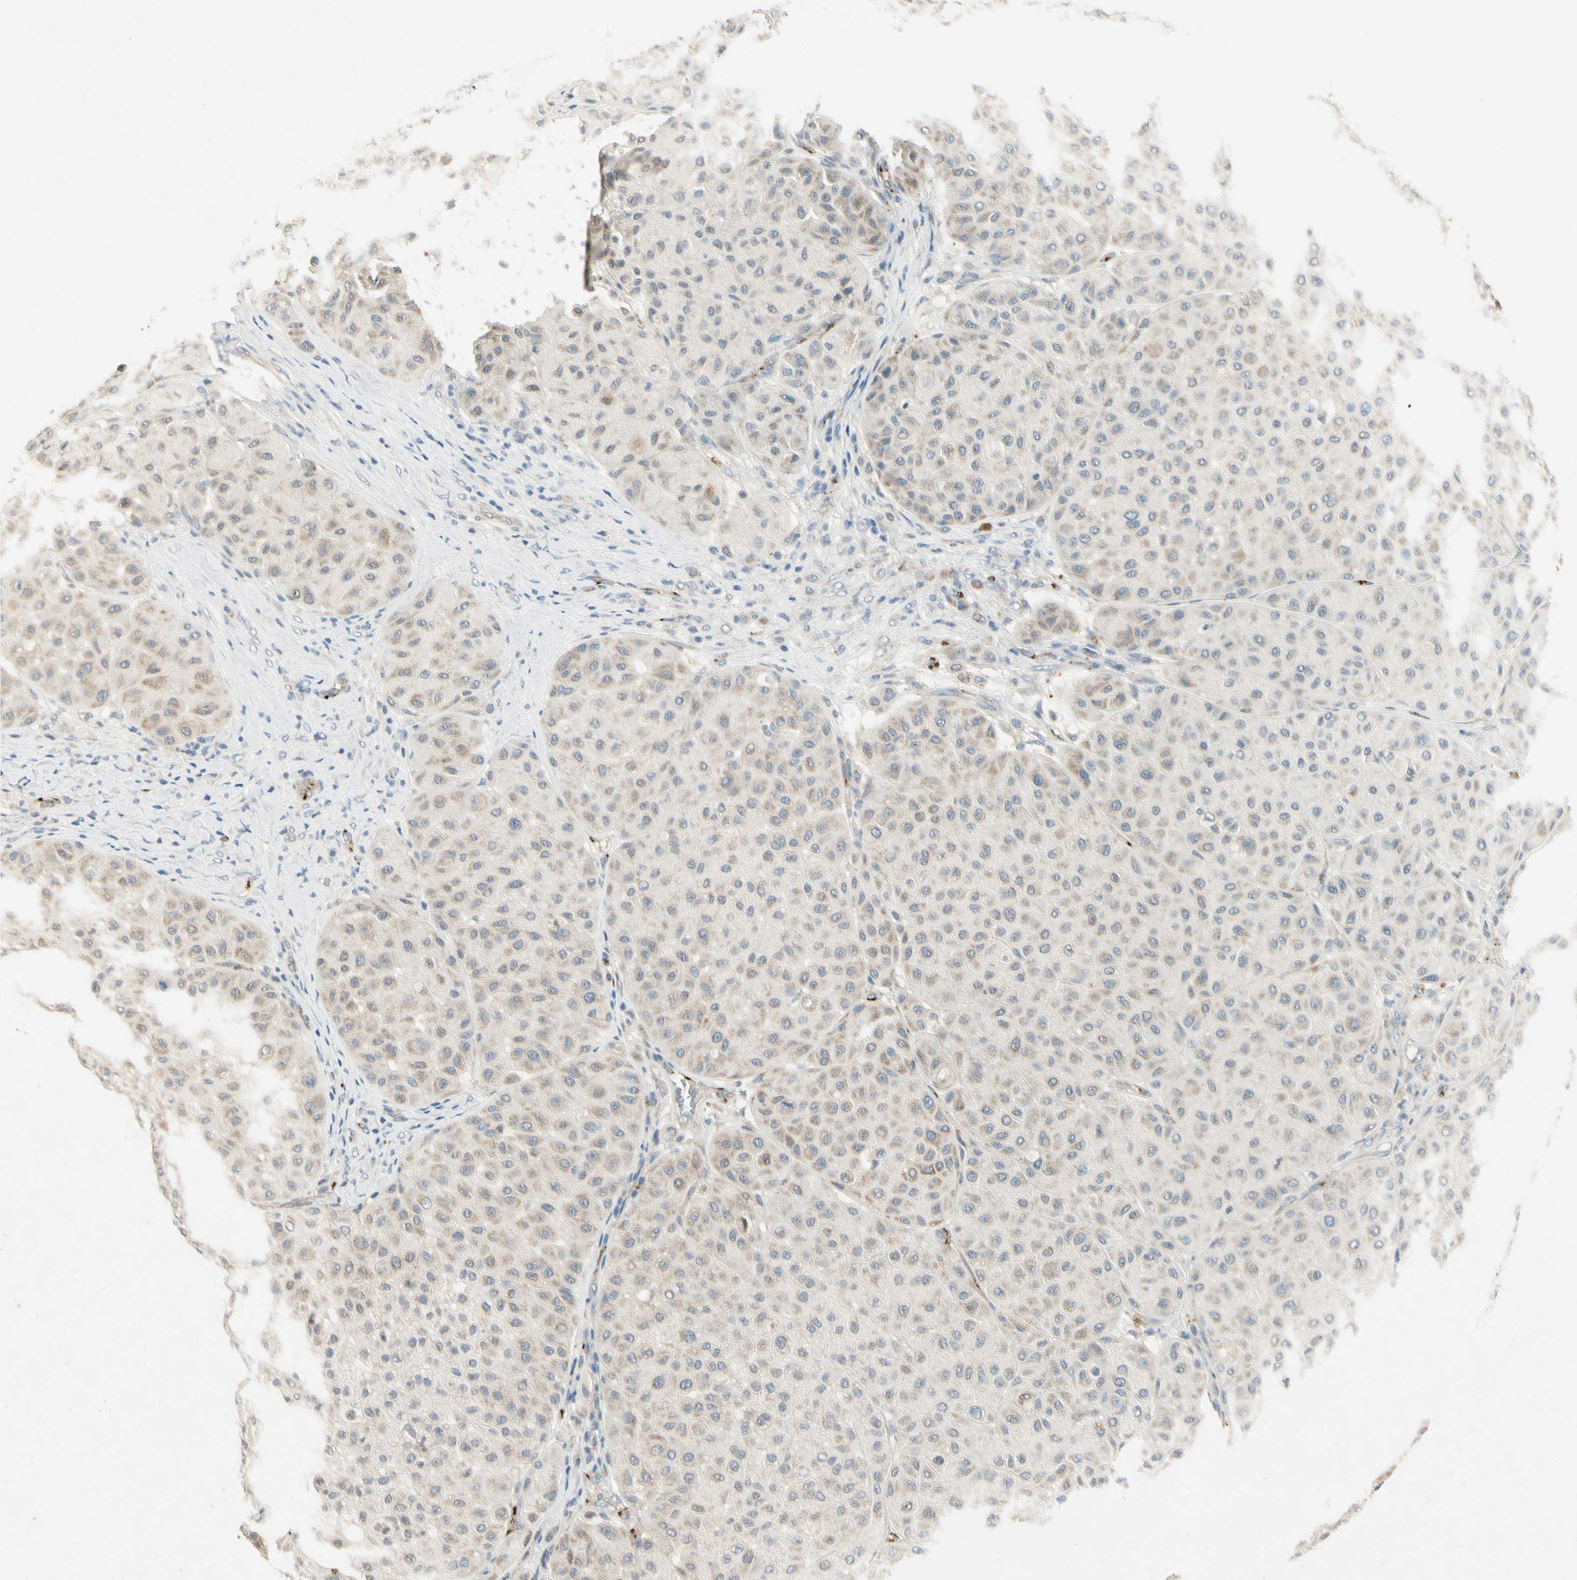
{"staining": {"intensity": "weak", "quantity": "<25%", "location": "cytoplasmic/membranous"}, "tissue": "melanoma", "cell_type": "Tumor cells", "image_type": "cancer", "snomed": [{"axis": "morphology", "description": "Normal tissue, NOS"}, {"axis": "morphology", "description": "Malignant melanoma, Metastatic site"}, {"axis": "topography", "description": "Skin"}], "caption": "Tumor cells are negative for protein expression in human malignant melanoma (metastatic site). The staining was performed using DAB (3,3'-diaminobenzidine) to visualize the protein expression in brown, while the nuclei were stained in blue with hematoxylin (Magnification: 20x).", "gene": "MANSC1", "patient": {"sex": "male", "age": 41}}